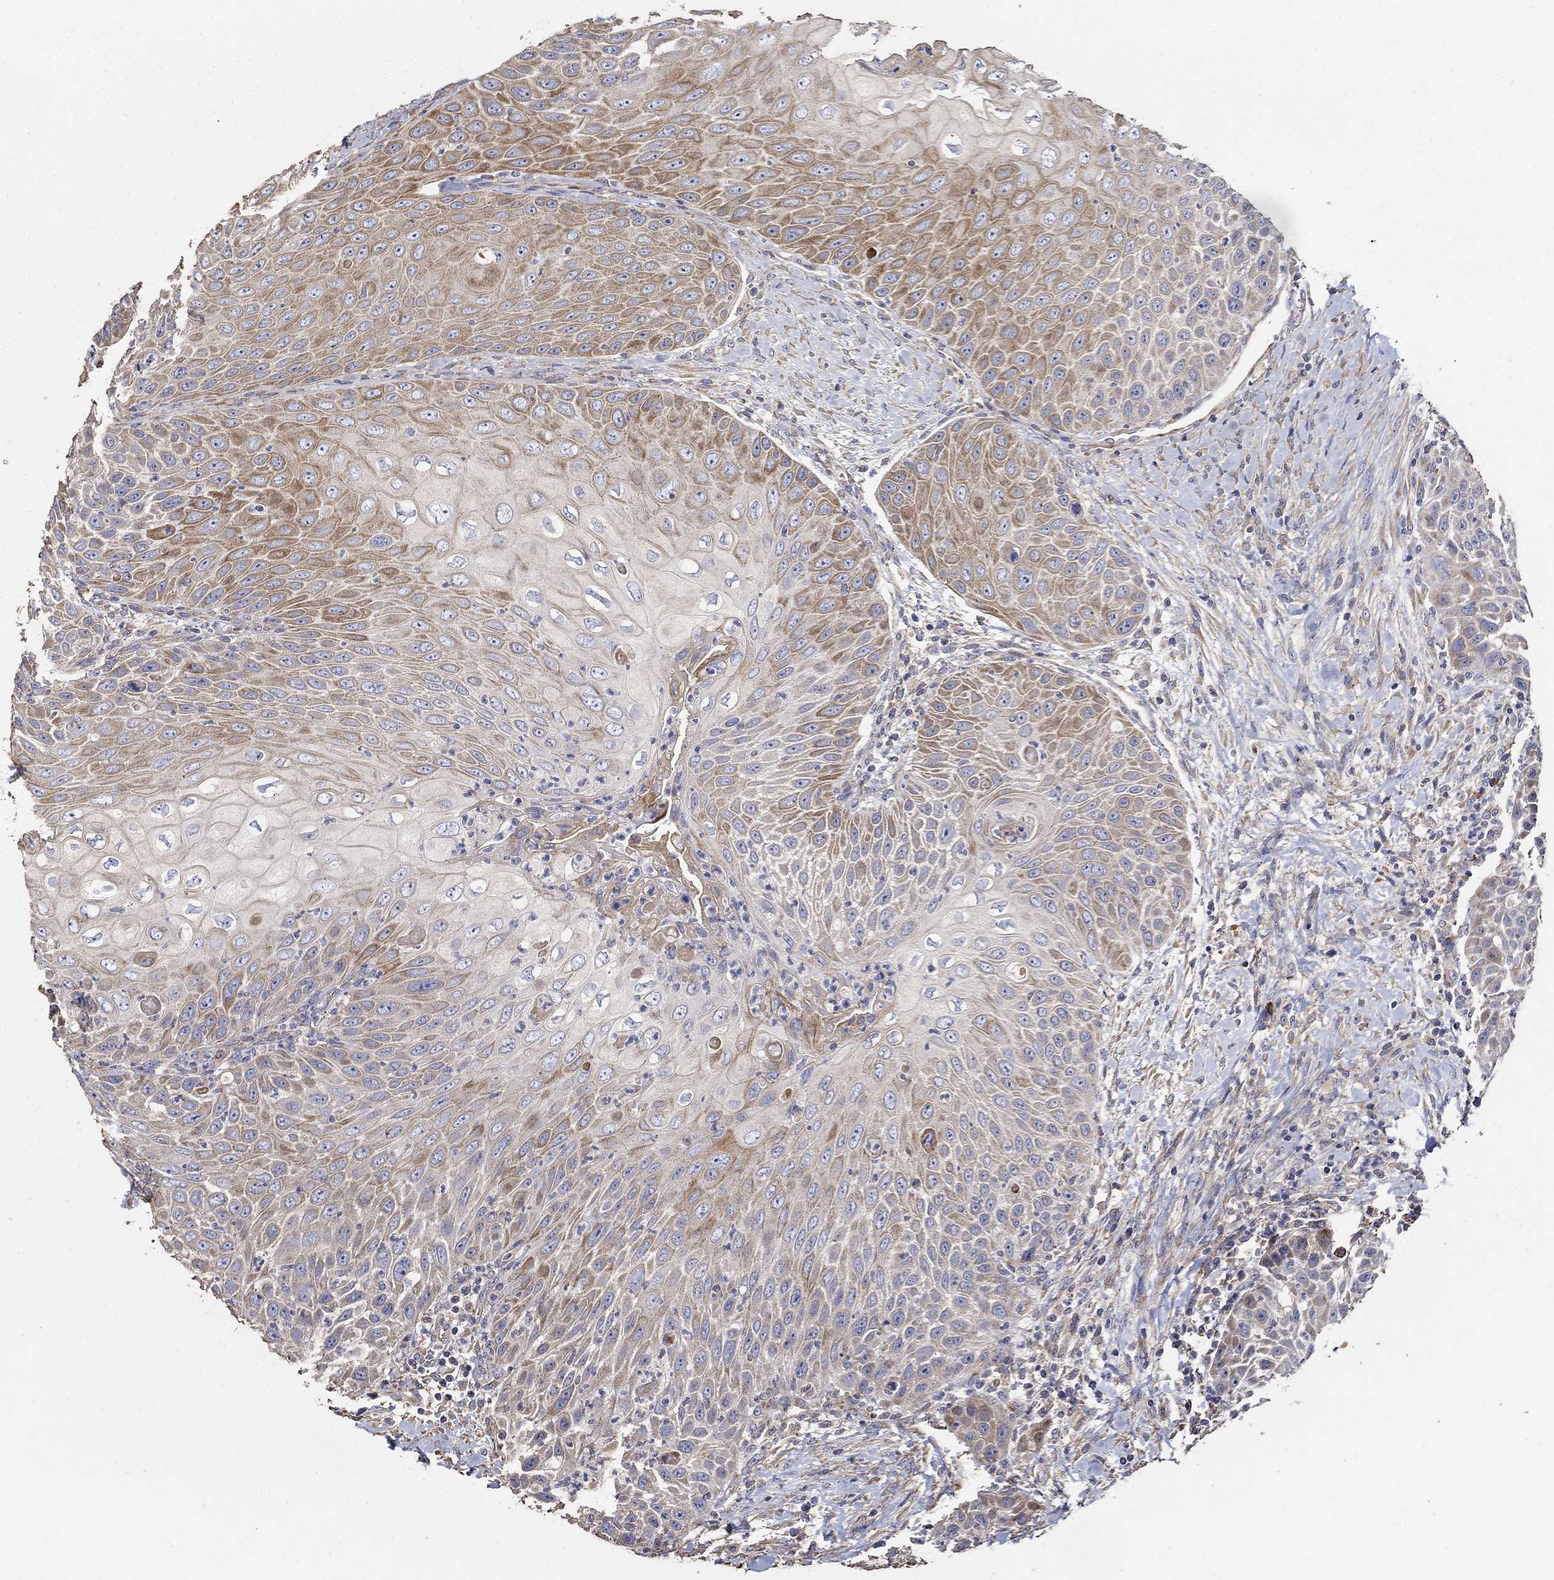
{"staining": {"intensity": "moderate", "quantity": "25%-75%", "location": "cytoplasmic/membranous"}, "tissue": "head and neck cancer", "cell_type": "Tumor cells", "image_type": "cancer", "snomed": [{"axis": "morphology", "description": "Squamous cell carcinoma, NOS"}, {"axis": "topography", "description": "Head-Neck"}], "caption": "The image exhibits immunohistochemical staining of head and neck cancer (squamous cell carcinoma). There is moderate cytoplasmic/membranous expression is appreciated in approximately 25%-75% of tumor cells.", "gene": "EMILIN3", "patient": {"sex": "male", "age": 69}}